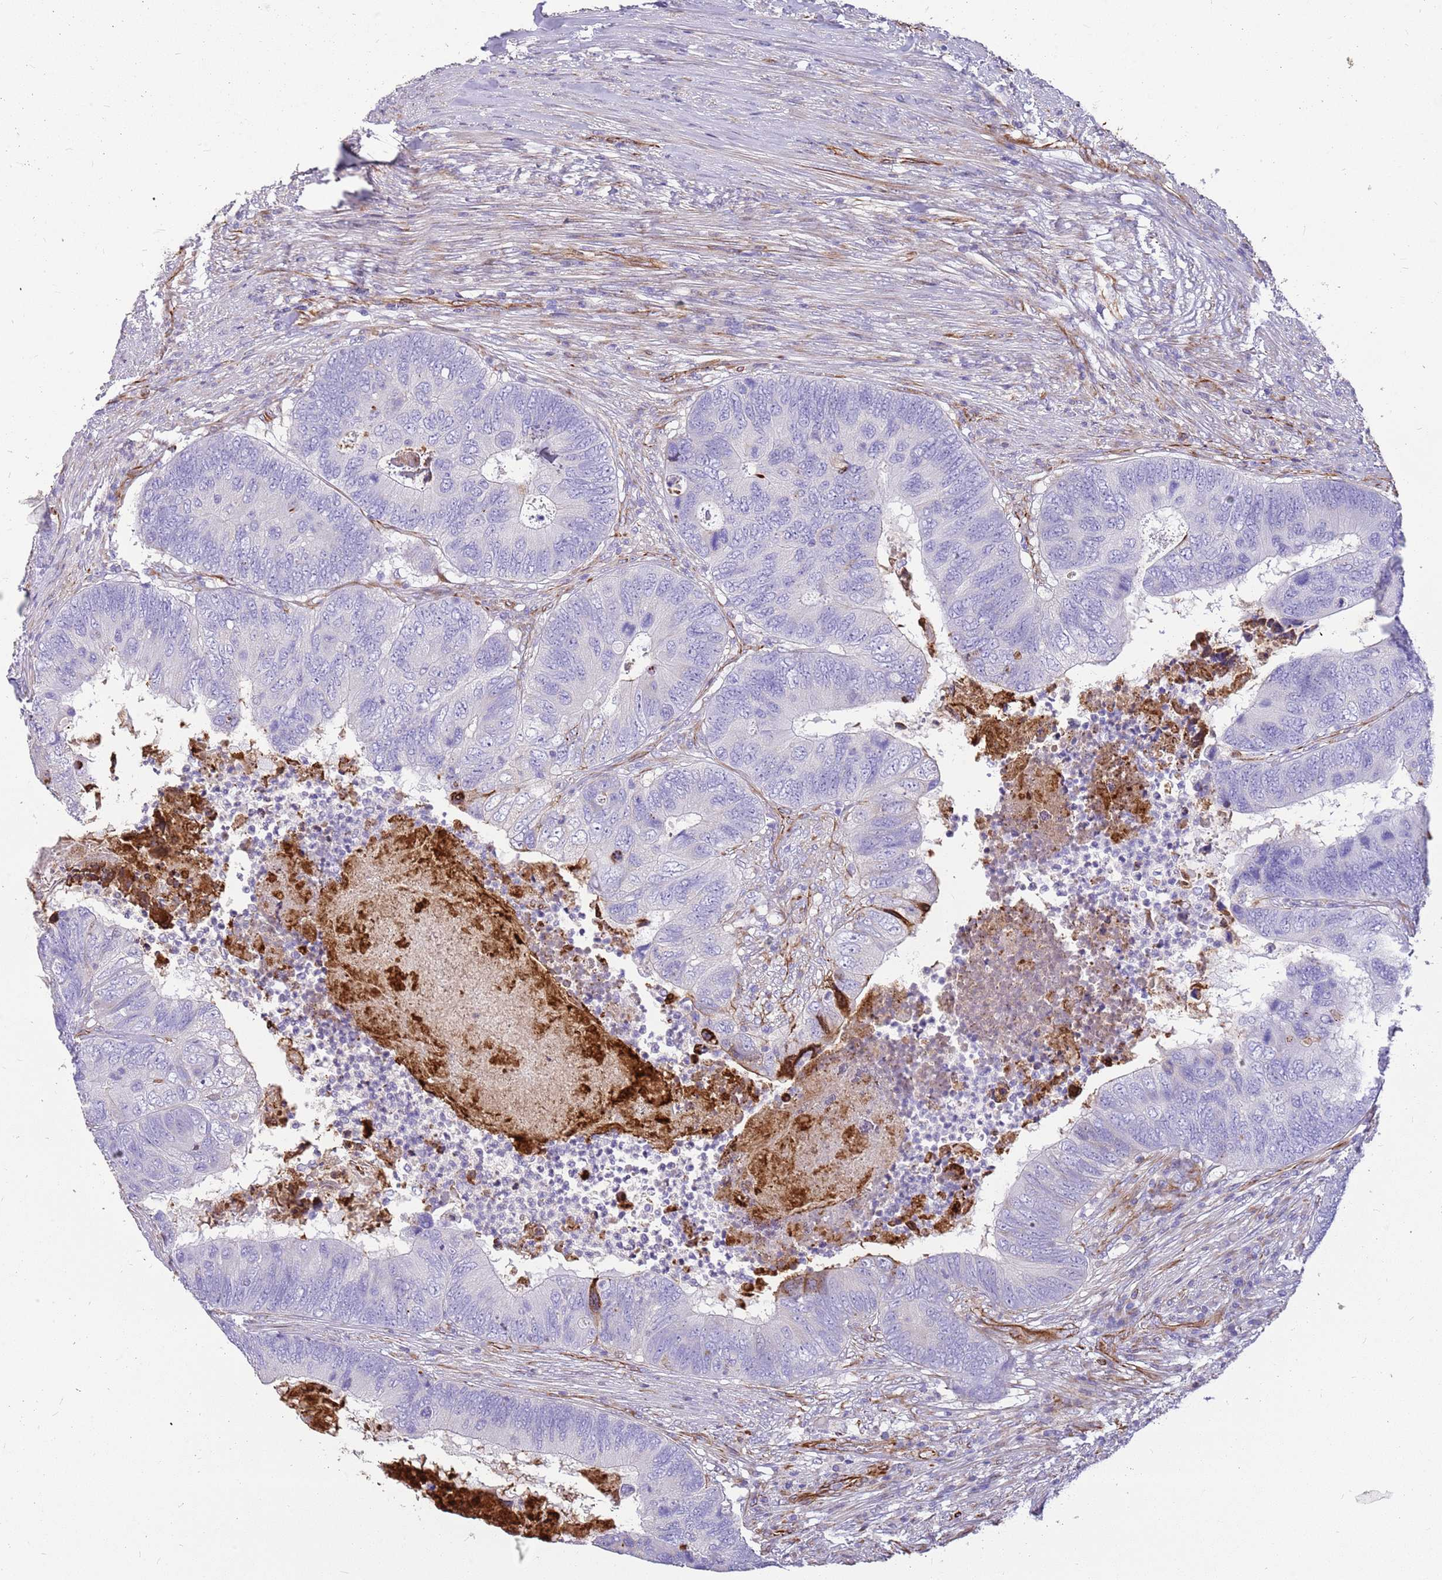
{"staining": {"intensity": "negative", "quantity": "none", "location": "none"}, "tissue": "colorectal cancer", "cell_type": "Tumor cells", "image_type": "cancer", "snomed": [{"axis": "morphology", "description": "Adenocarcinoma, NOS"}, {"axis": "topography", "description": "Colon"}], "caption": "Immunohistochemistry histopathology image of neoplastic tissue: colorectal cancer stained with DAB displays no significant protein expression in tumor cells.", "gene": "ZDHHC1", "patient": {"sex": "female", "age": 67}}